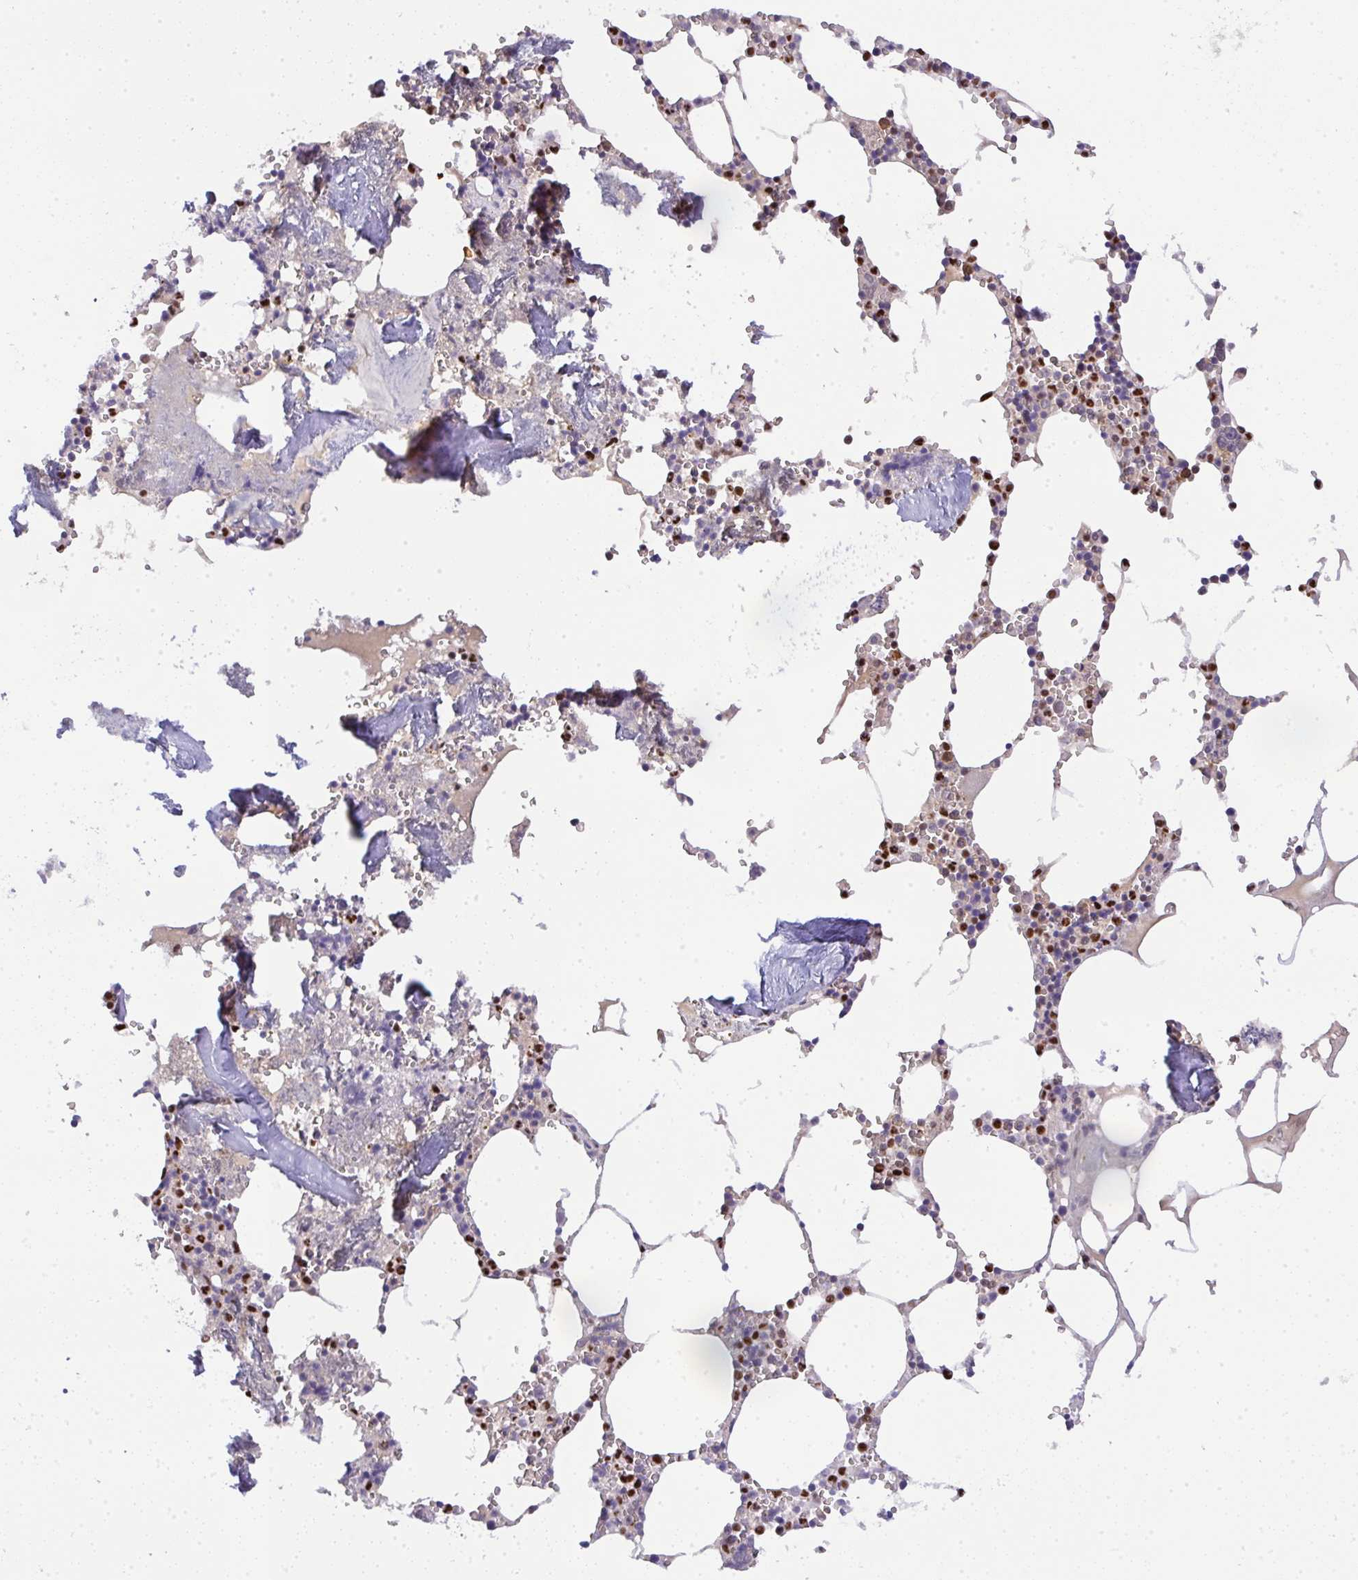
{"staining": {"intensity": "moderate", "quantity": "<25%", "location": "nuclear"}, "tissue": "bone marrow", "cell_type": "Hematopoietic cells", "image_type": "normal", "snomed": [{"axis": "morphology", "description": "Normal tissue, NOS"}, {"axis": "topography", "description": "Bone marrow"}], "caption": "Immunohistochemical staining of normal human bone marrow displays moderate nuclear protein positivity in about <25% of hematopoietic cells.", "gene": "BBX", "patient": {"sex": "male", "age": 54}}